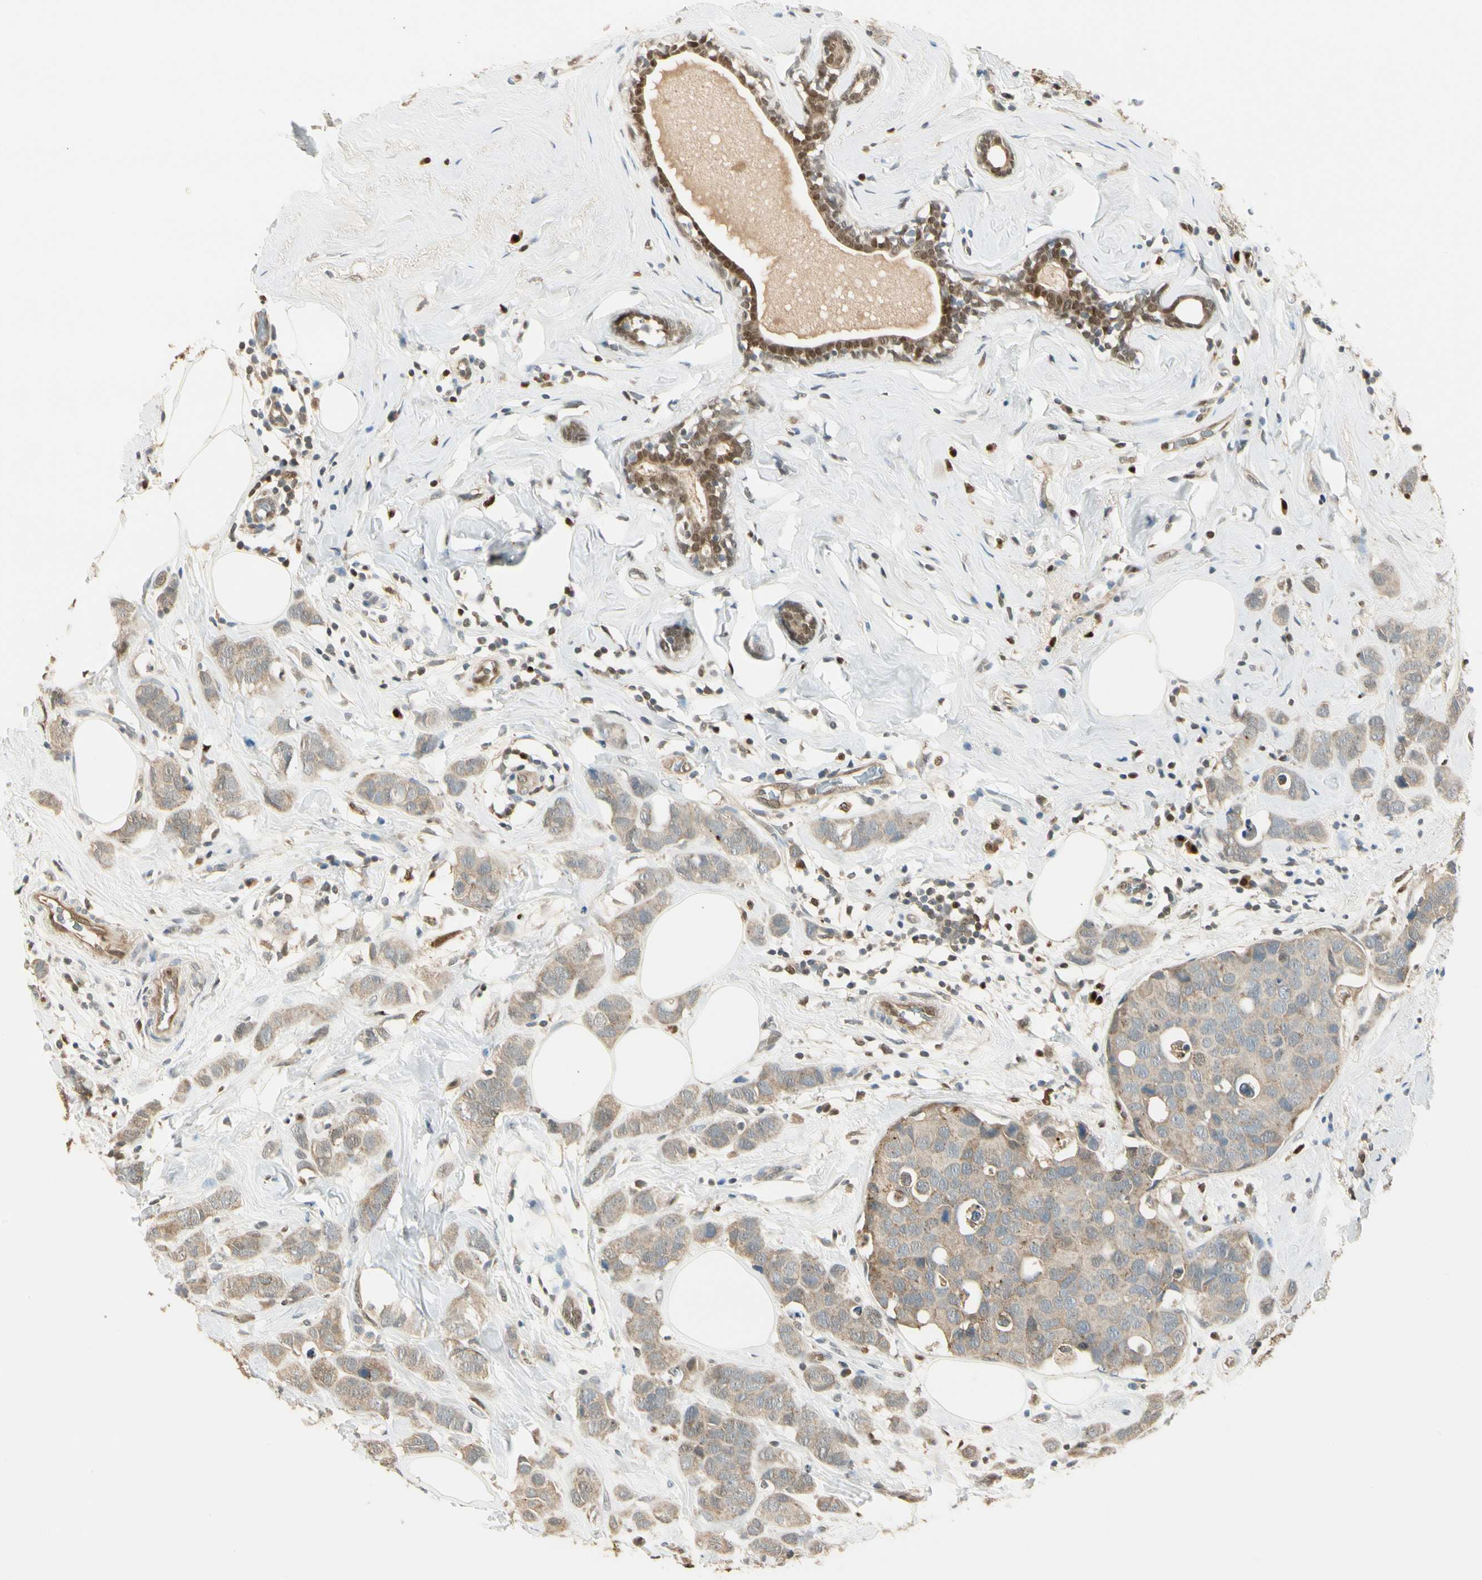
{"staining": {"intensity": "weak", "quantity": ">75%", "location": "cytoplasmic/membranous"}, "tissue": "breast cancer", "cell_type": "Tumor cells", "image_type": "cancer", "snomed": [{"axis": "morphology", "description": "Normal tissue, NOS"}, {"axis": "morphology", "description": "Duct carcinoma"}, {"axis": "topography", "description": "Breast"}], "caption": "Tumor cells reveal low levels of weak cytoplasmic/membranous expression in approximately >75% of cells in breast cancer. (Brightfield microscopy of DAB IHC at high magnification).", "gene": "LTA4H", "patient": {"sex": "female", "age": 50}}